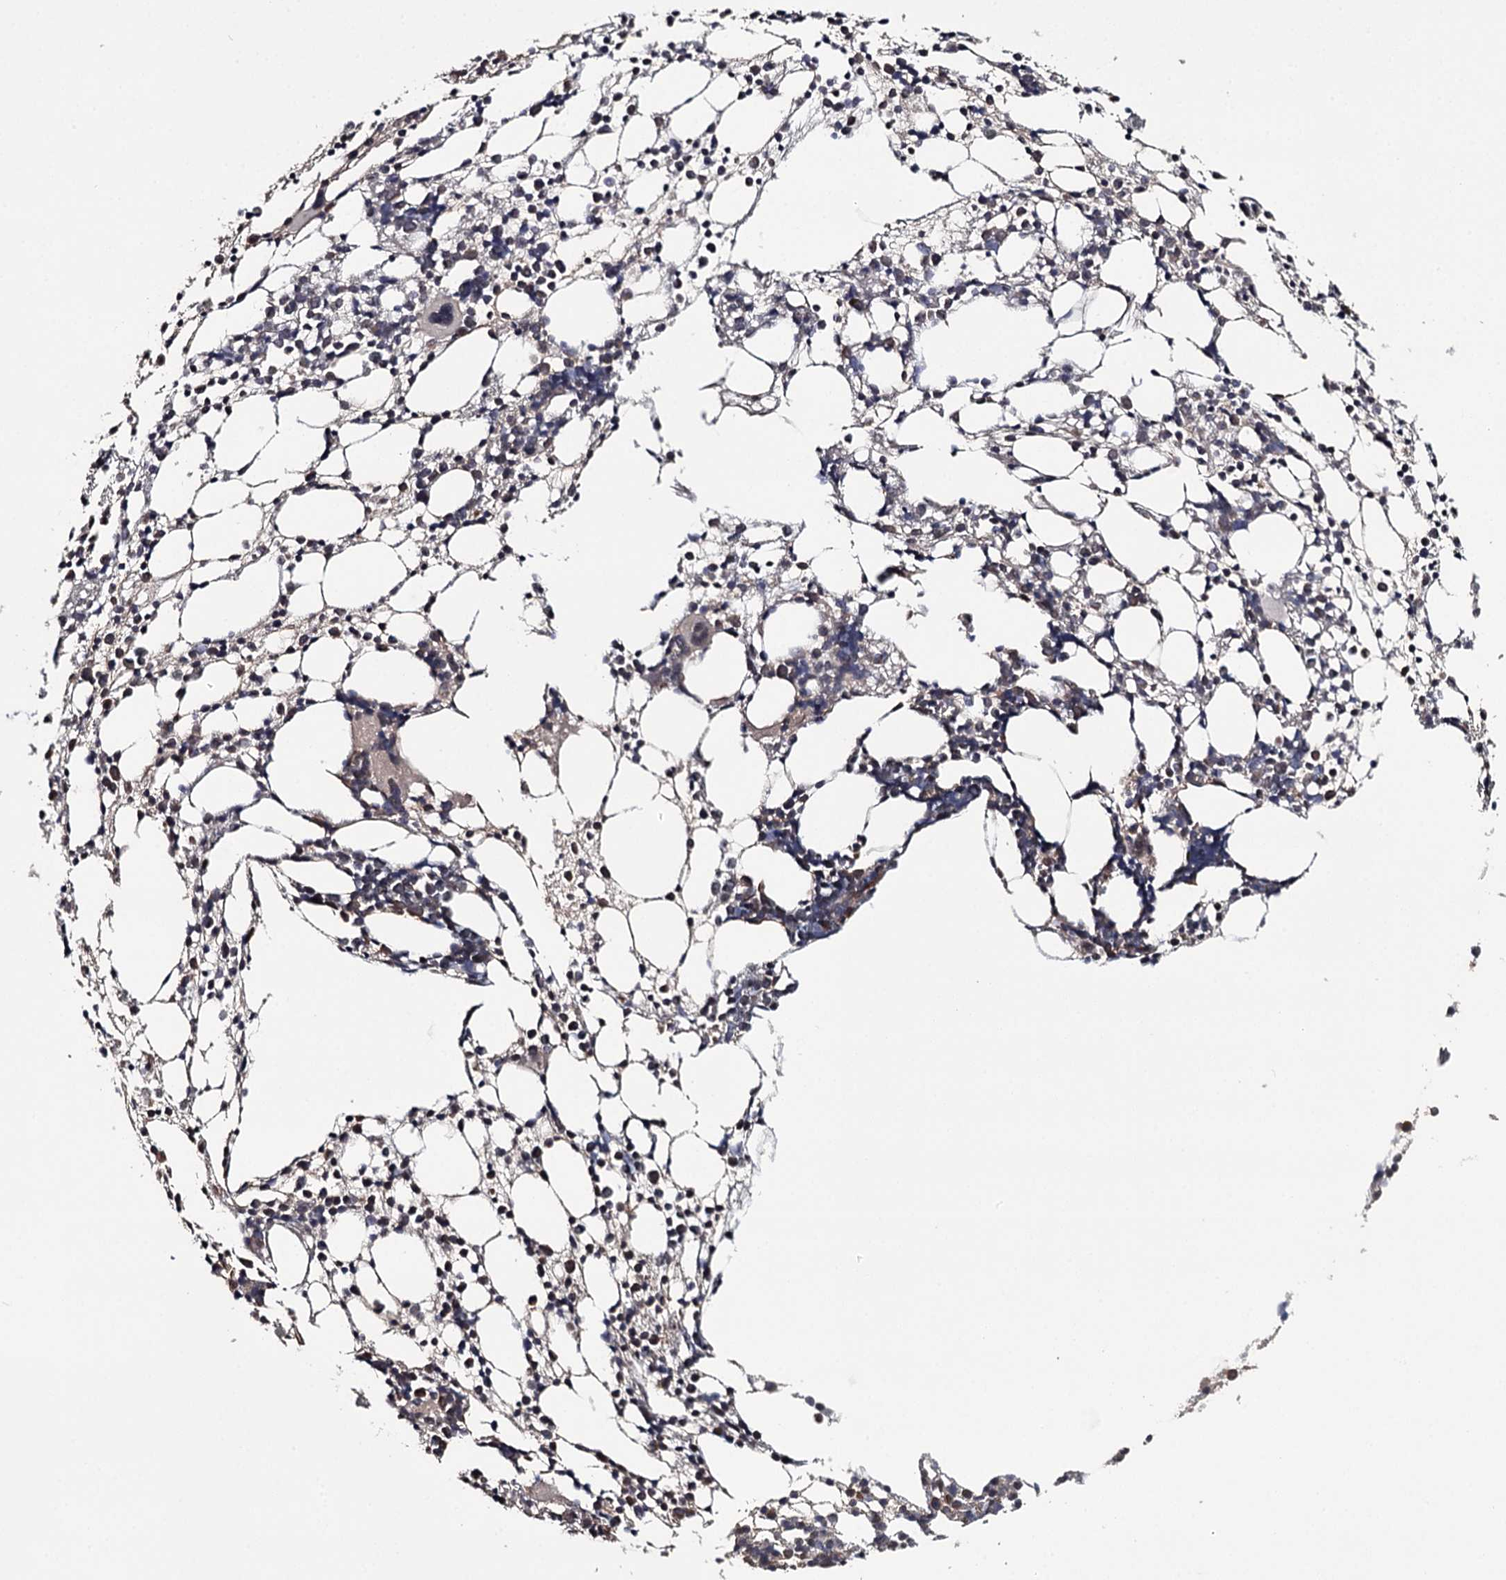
{"staining": {"intensity": "moderate", "quantity": "<25%", "location": "nuclear"}, "tissue": "bone marrow", "cell_type": "Hematopoietic cells", "image_type": "normal", "snomed": [{"axis": "morphology", "description": "Normal tissue, NOS"}, {"axis": "topography", "description": "Bone marrow"}], "caption": "A histopathology image of bone marrow stained for a protein exhibits moderate nuclear brown staining in hematopoietic cells.", "gene": "CWF19L2", "patient": {"sex": "female", "age": 57}}